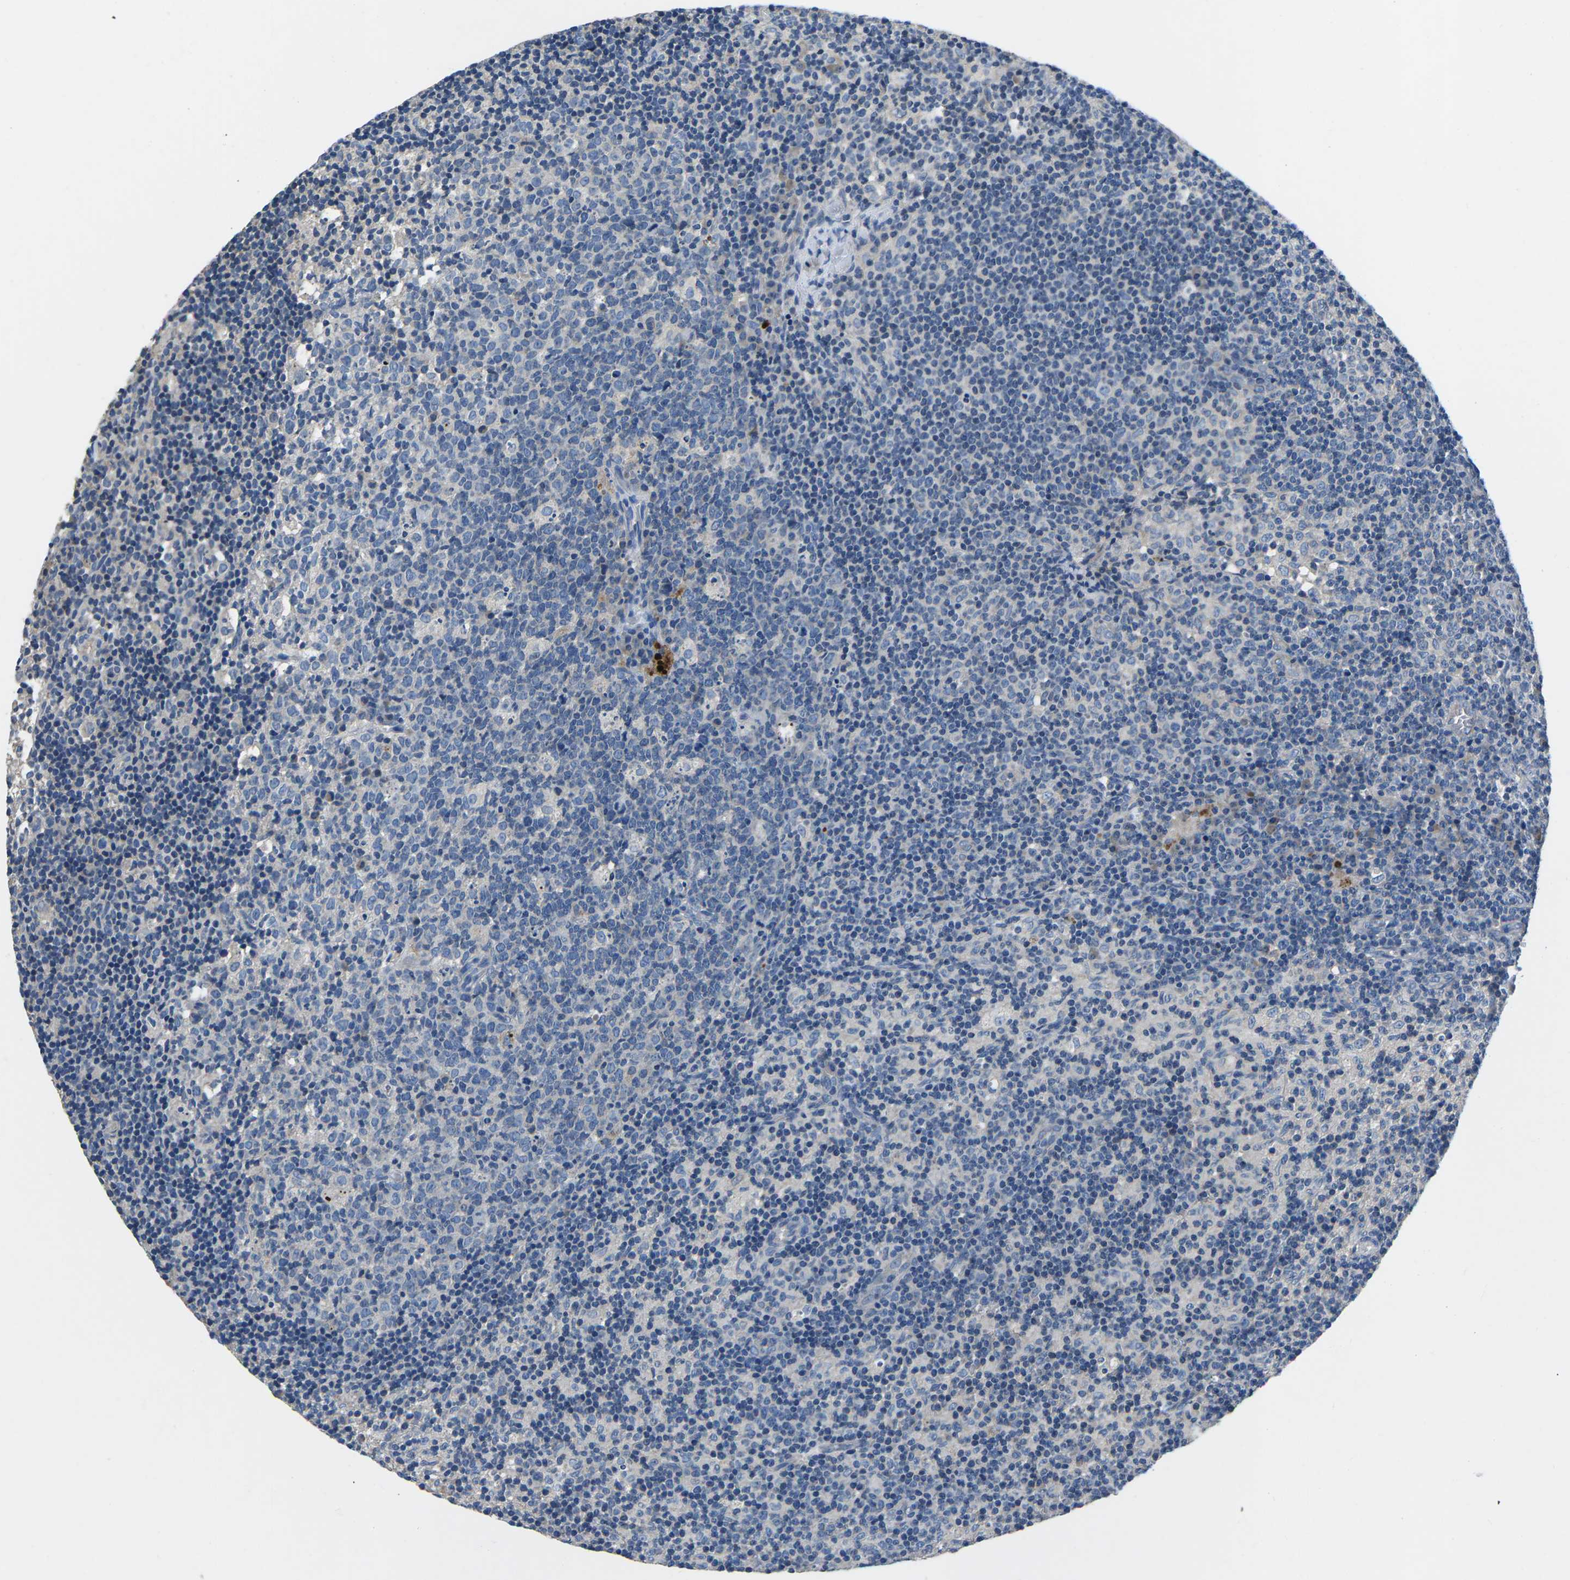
{"staining": {"intensity": "negative", "quantity": "none", "location": "none"}, "tissue": "lymph node", "cell_type": "Germinal center cells", "image_type": "normal", "snomed": [{"axis": "morphology", "description": "Normal tissue, NOS"}, {"axis": "morphology", "description": "Inflammation, NOS"}, {"axis": "topography", "description": "Lymph node"}], "caption": "The immunohistochemistry image has no significant positivity in germinal center cells of lymph node.", "gene": "PDCD6IP", "patient": {"sex": "male", "age": 55}}